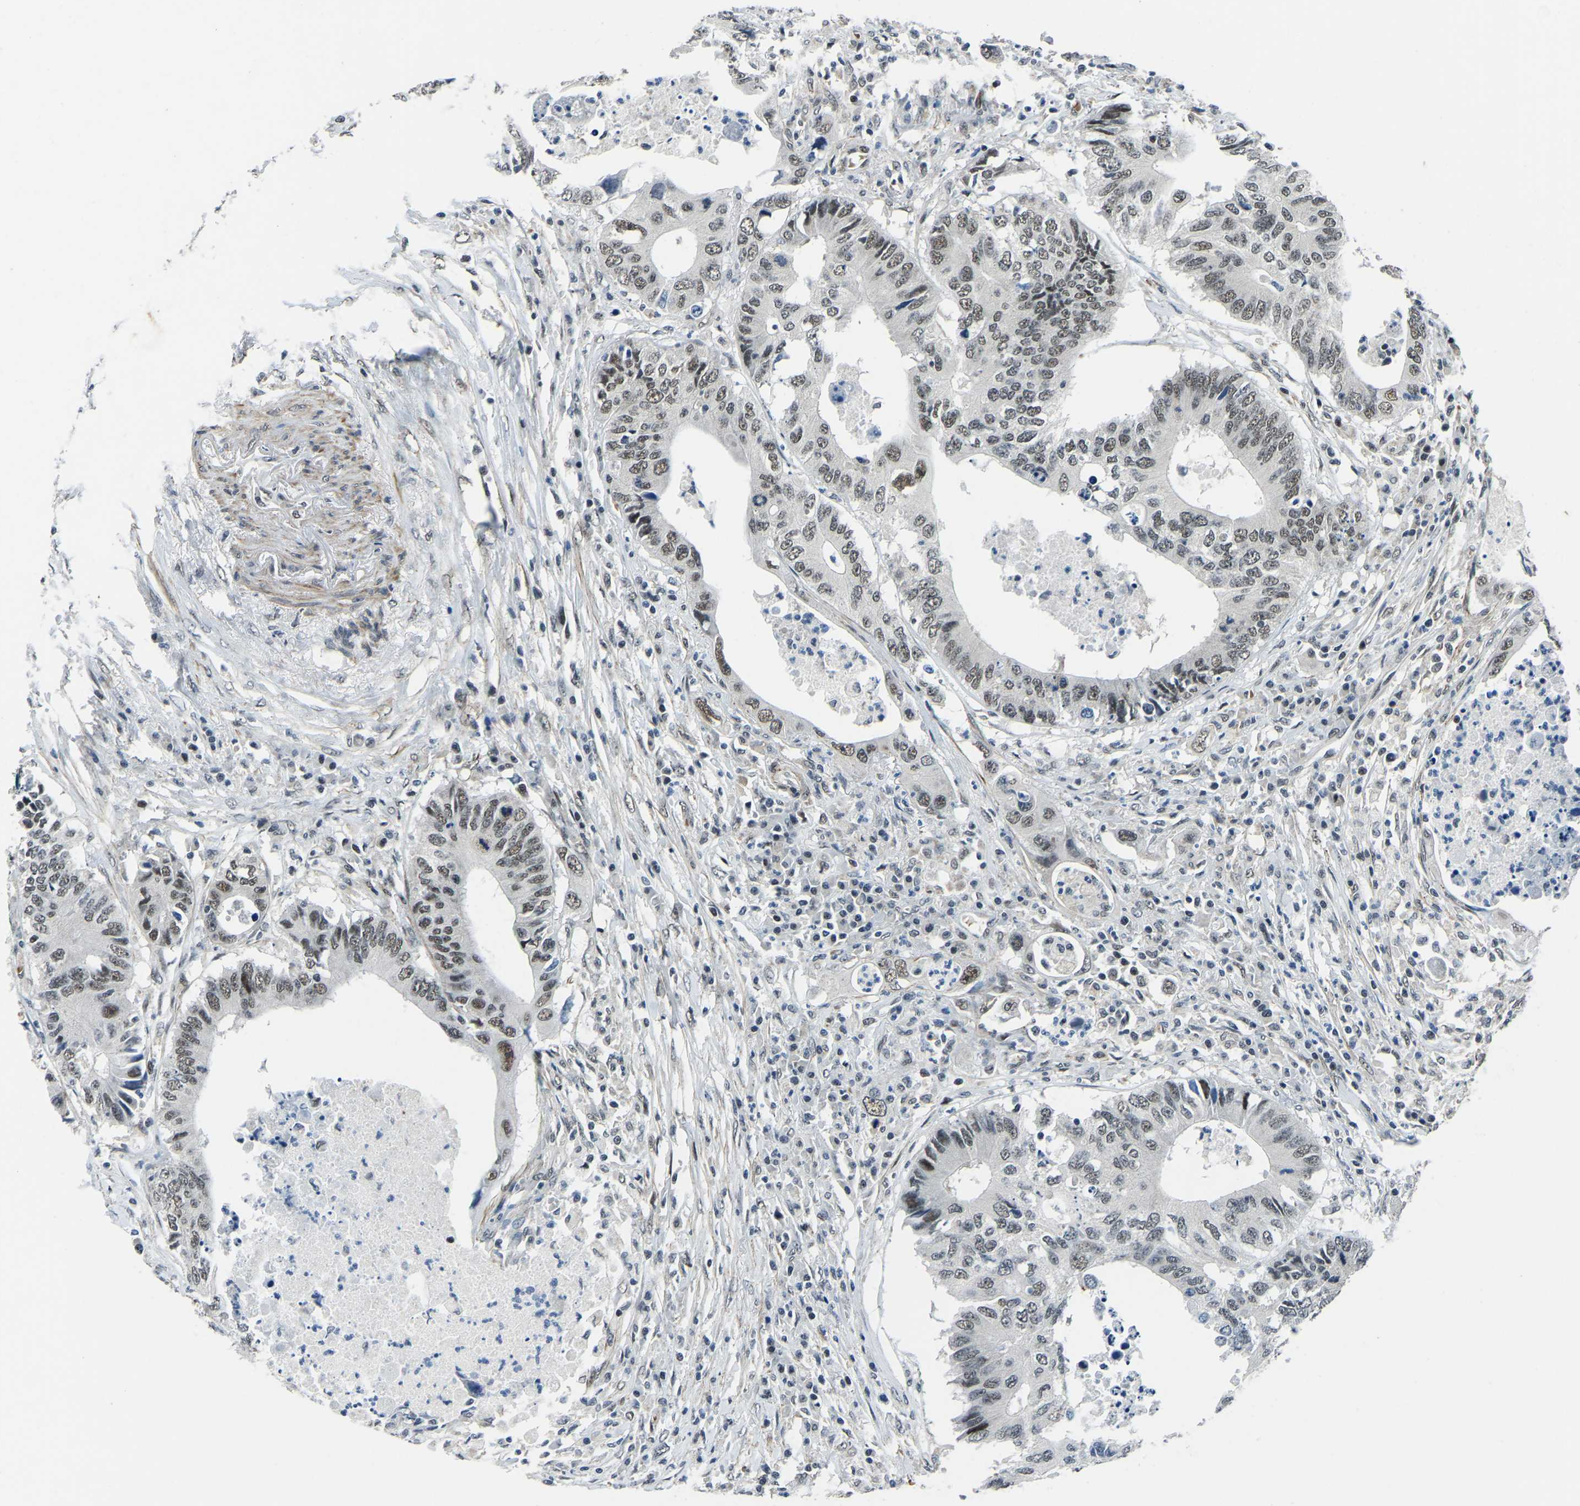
{"staining": {"intensity": "weak", "quantity": ">75%", "location": "nuclear"}, "tissue": "colorectal cancer", "cell_type": "Tumor cells", "image_type": "cancer", "snomed": [{"axis": "morphology", "description": "Adenocarcinoma, NOS"}, {"axis": "topography", "description": "Colon"}], "caption": "Protein expression analysis of colorectal cancer (adenocarcinoma) displays weak nuclear staining in about >75% of tumor cells.", "gene": "PRCC", "patient": {"sex": "male", "age": 71}}